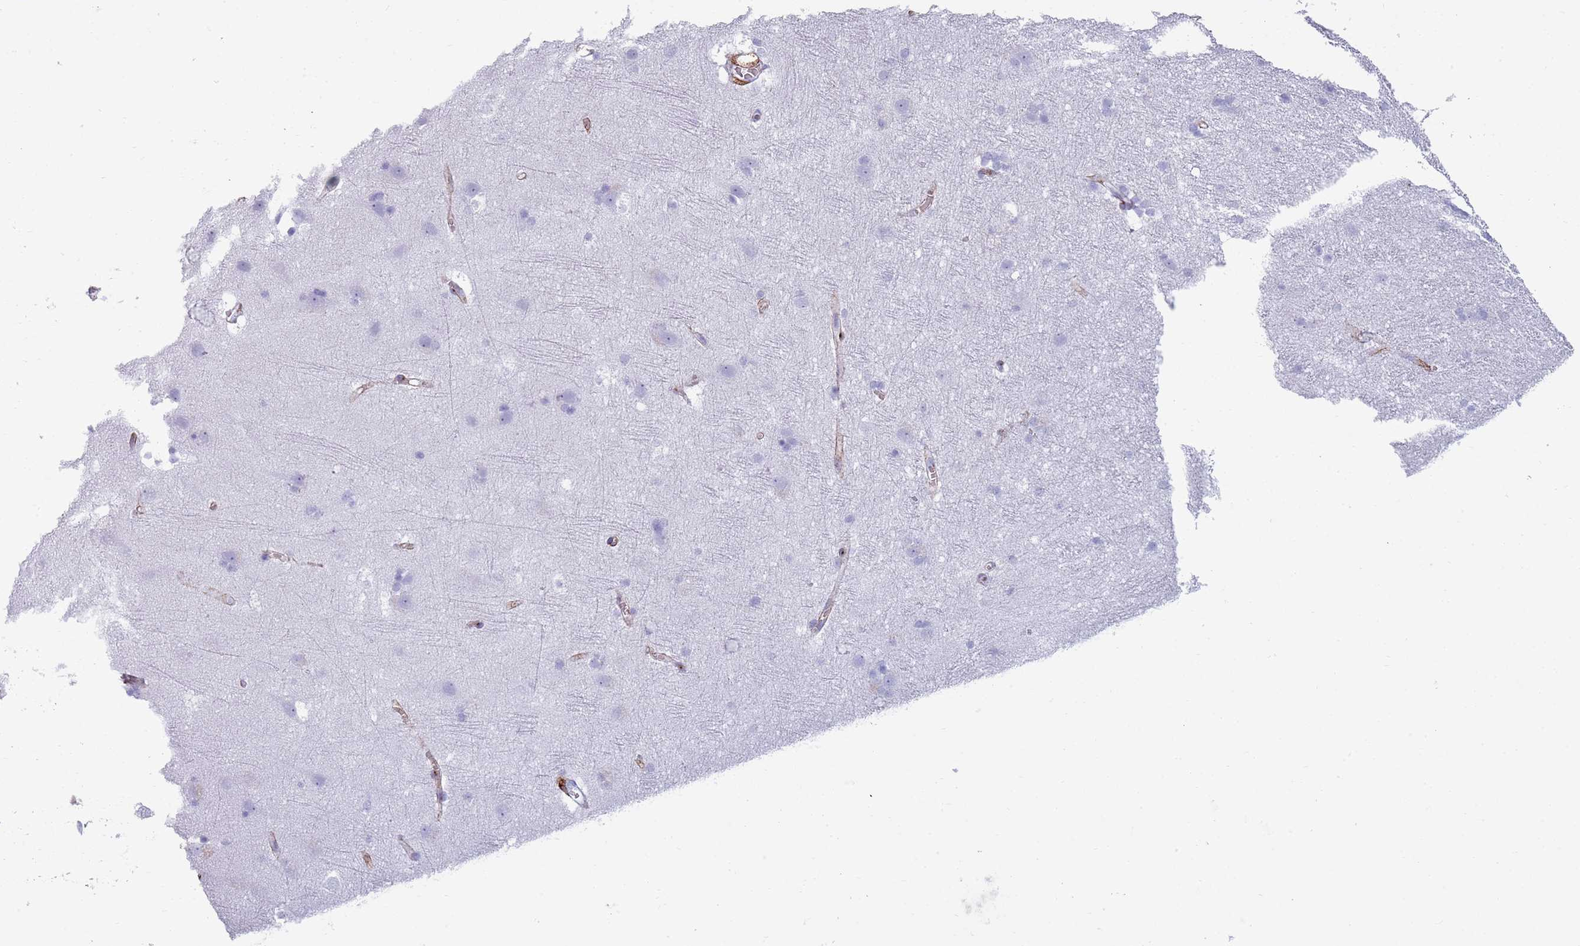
{"staining": {"intensity": "moderate", "quantity": ">75%", "location": "cytoplasmic/membranous"}, "tissue": "cerebral cortex", "cell_type": "Endothelial cells", "image_type": "normal", "snomed": [{"axis": "morphology", "description": "Normal tissue, NOS"}, {"axis": "topography", "description": "Cerebral cortex"}], "caption": "An image of human cerebral cortex stained for a protein reveals moderate cytoplasmic/membranous brown staining in endothelial cells. The protein of interest is stained brown, and the nuclei are stained in blue (DAB IHC with brightfield microscopy, high magnification).", "gene": "COLEC12", "patient": {"sex": "male", "age": 54}}